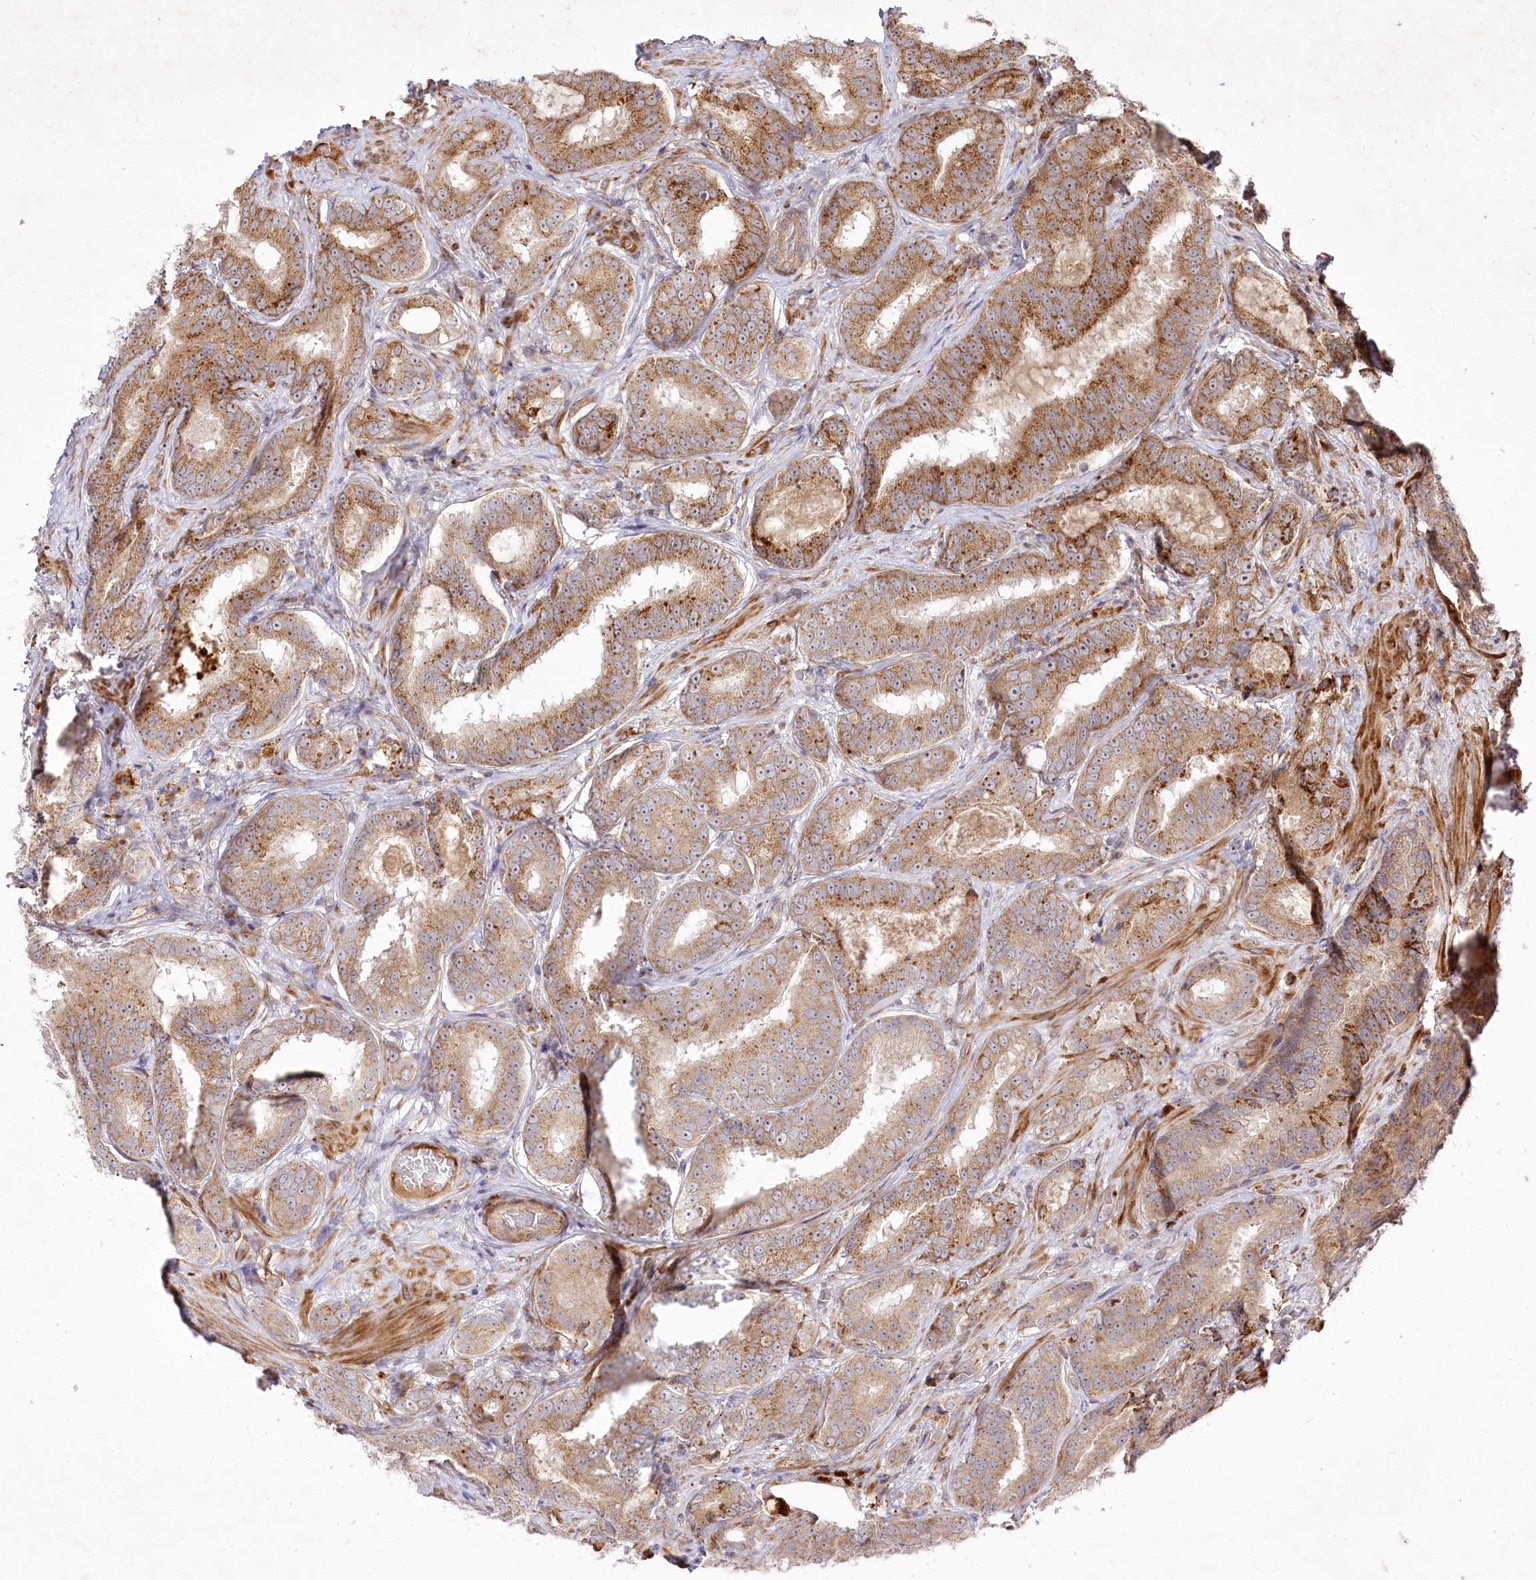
{"staining": {"intensity": "moderate", "quantity": ">75%", "location": "cytoplasmic/membranous"}, "tissue": "prostate cancer", "cell_type": "Tumor cells", "image_type": "cancer", "snomed": [{"axis": "morphology", "description": "Adenocarcinoma, High grade"}, {"axis": "topography", "description": "Prostate"}], "caption": "Tumor cells demonstrate medium levels of moderate cytoplasmic/membranous positivity in about >75% of cells in human adenocarcinoma (high-grade) (prostate).", "gene": "PSTK", "patient": {"sex": "male", "age": 57}}